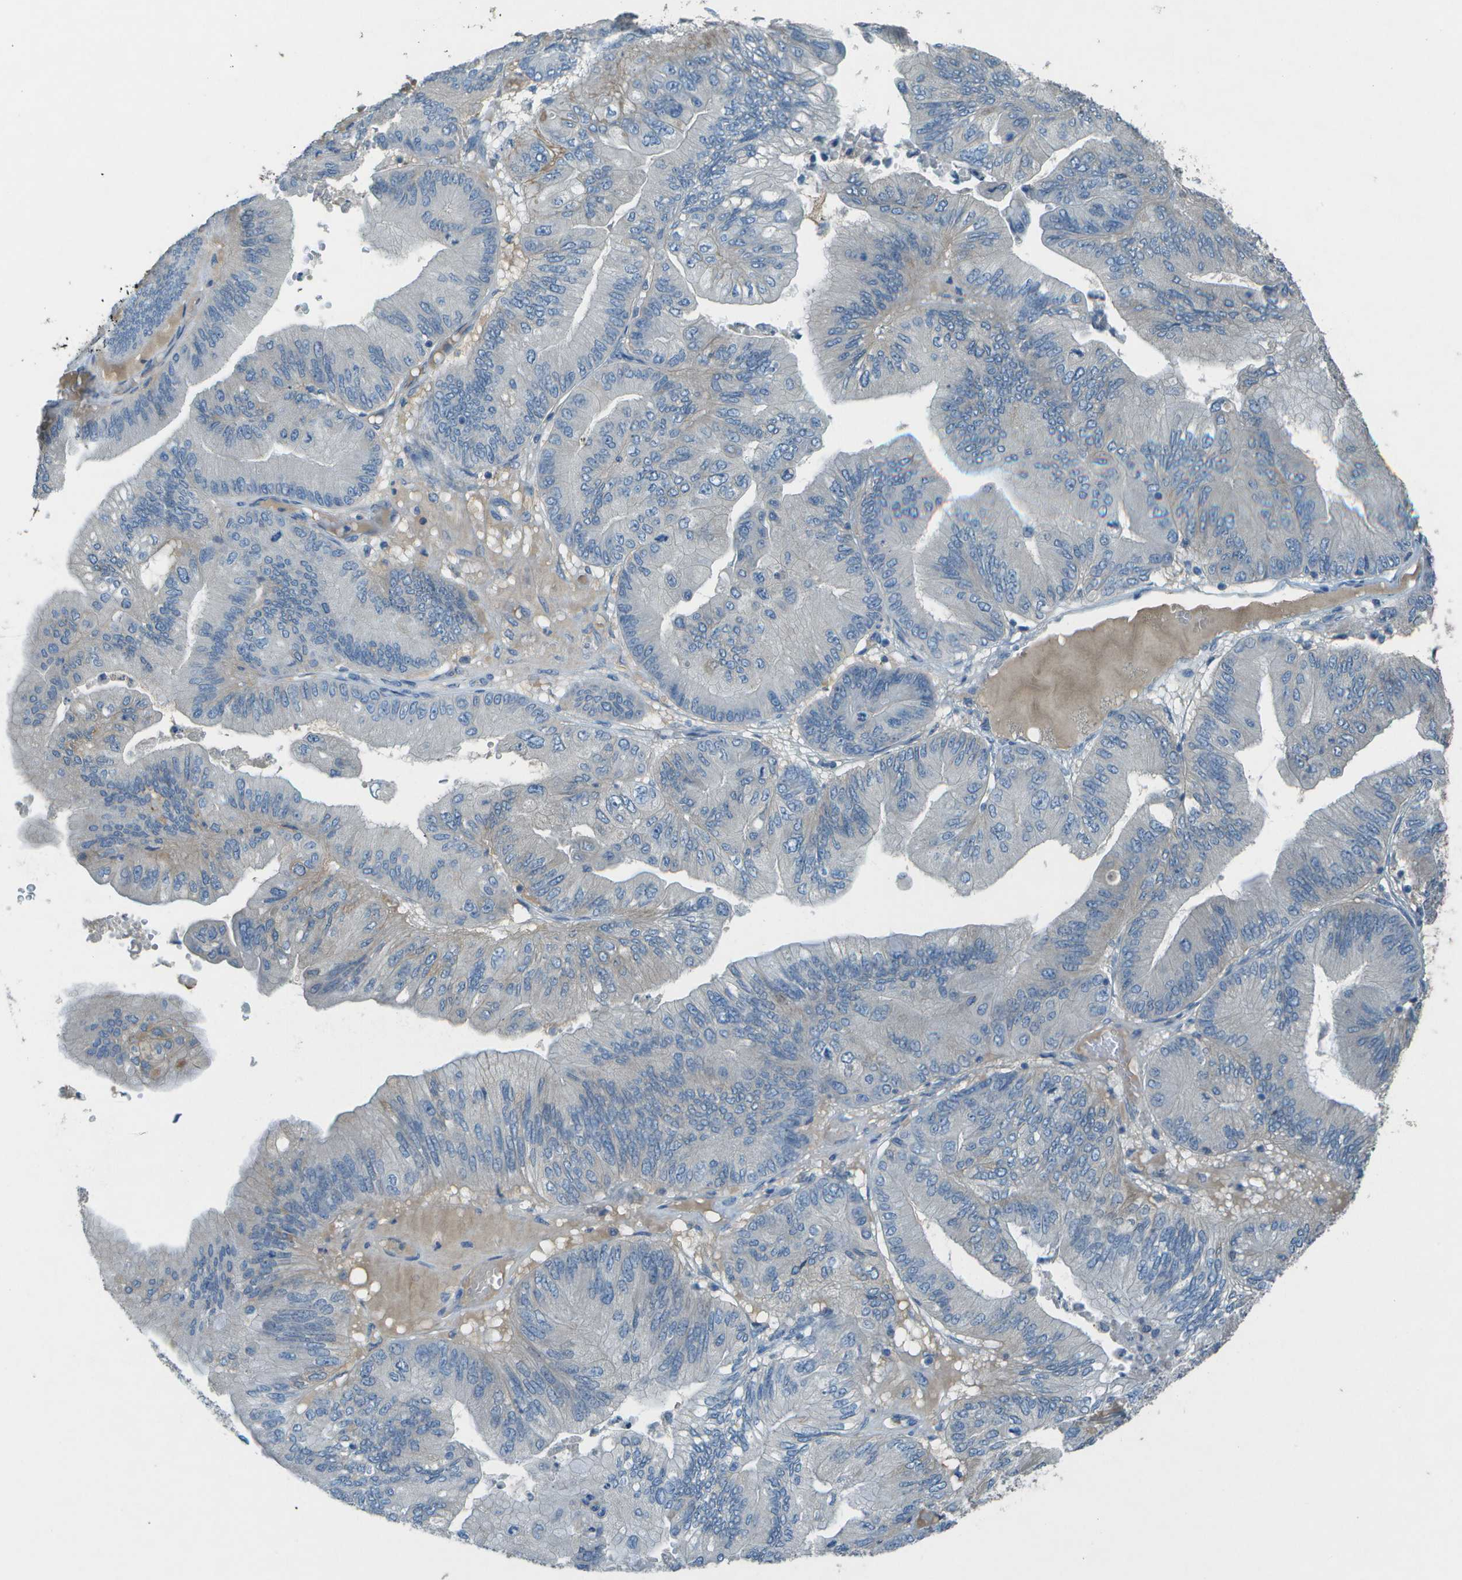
{"staining": {"intensity": "negative", "quantity": "none", "location": "none"}, "tissue": "ovarian cancer", "cell_type": "Tumor cells", "image_type": "cancer", "snomed": [{"axis": "morphology", "description": "Cystadenocarcinoma, mucinous, NOS"}, {"axis": "topography", "description": "Ovary"}], "caption": "Immunohistochemical staining of ovarian cancer (mucinous cystadenocarcinoma) exhibits no significant positivity in tumor cells.", "gene": "LGI2", "patient": {"sex": "female", "age": 61}}